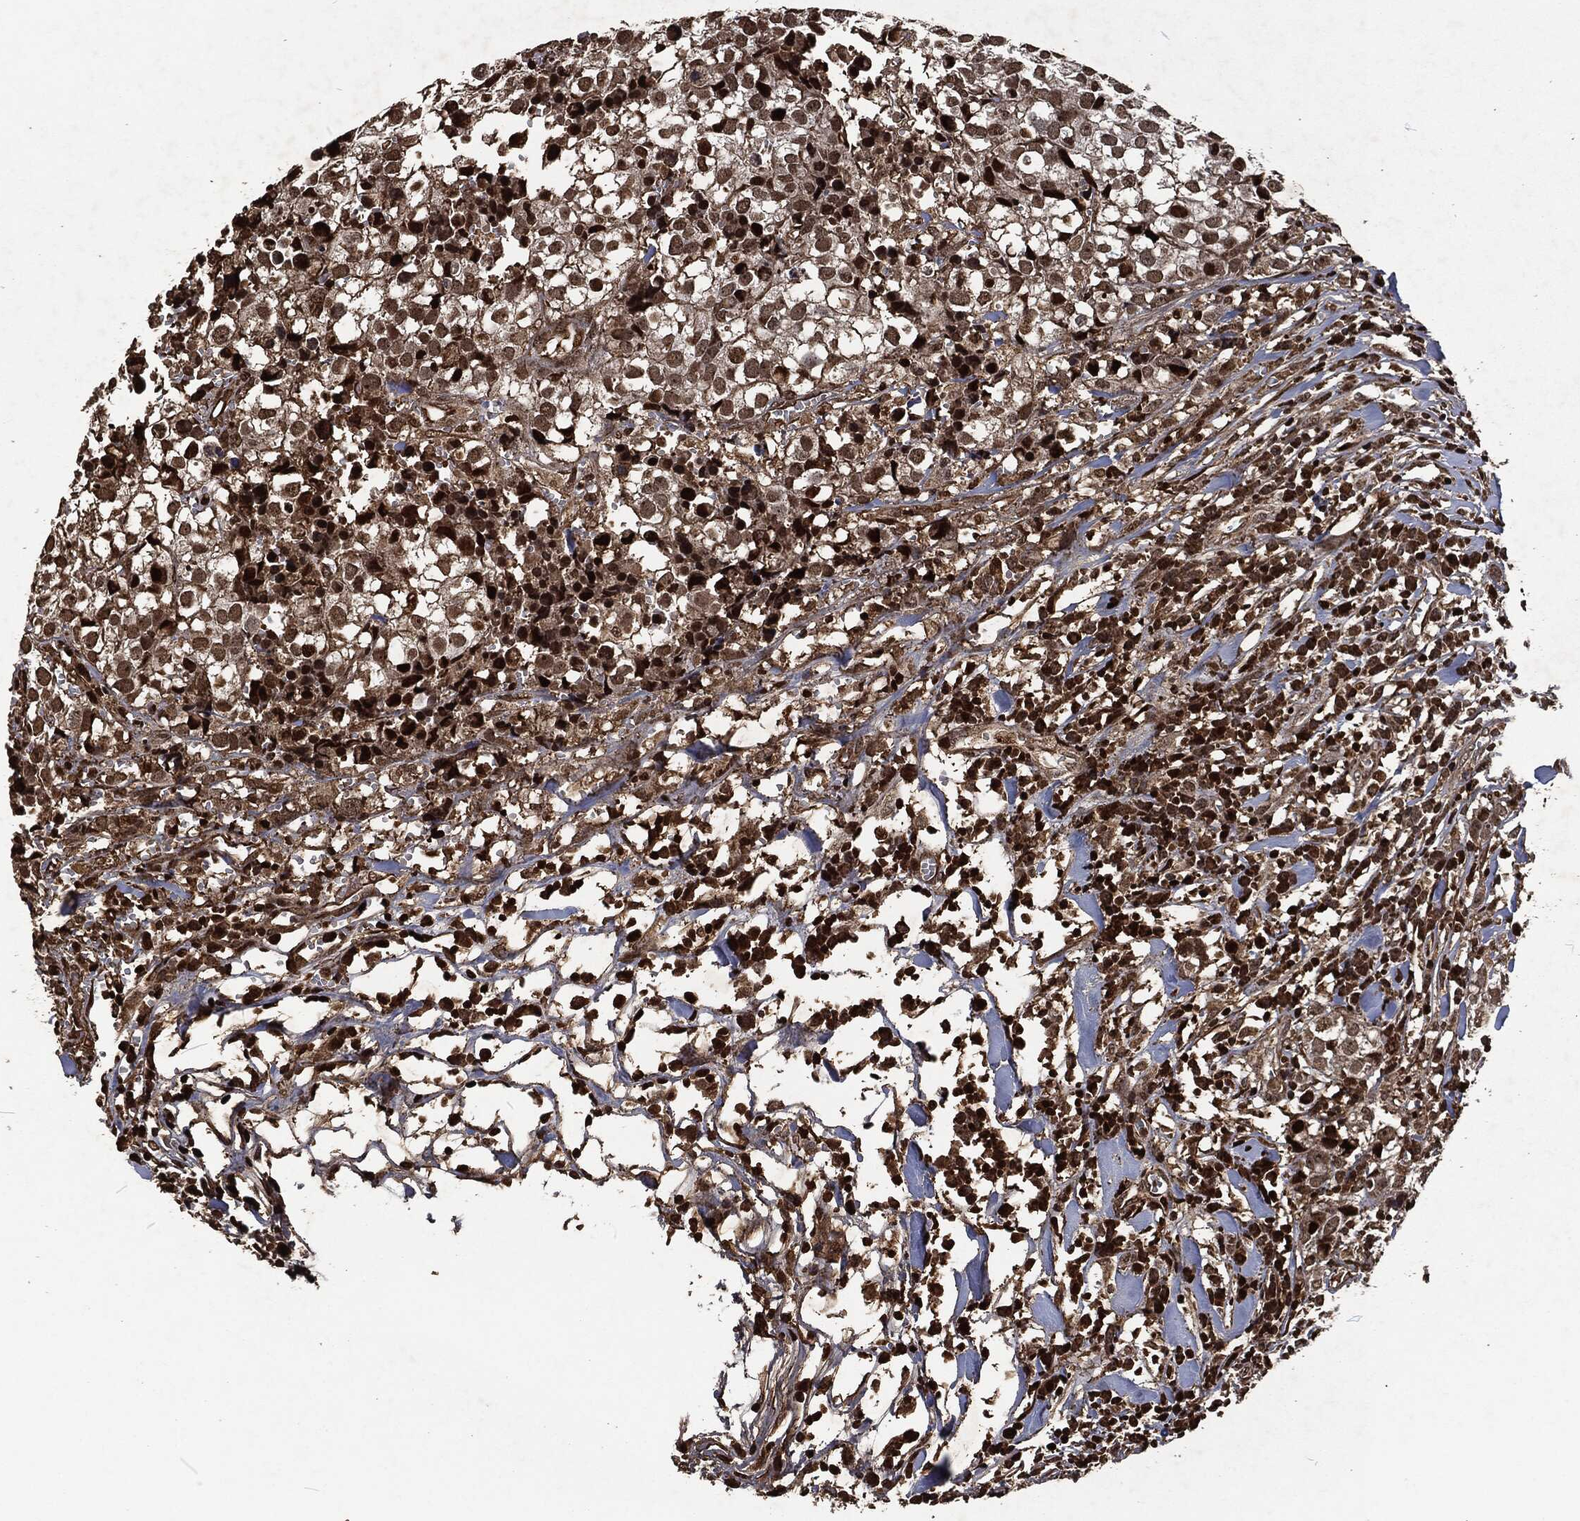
{"staining": {"intensity": "strong", "quantity": "<25%", "location": "nuclear"}, "tissue": "breast cancer", "cell_type": "Tumor cells", "image_type": "cancer", "snomed": [{"axis": "morphology", "description": "Duct carcinoma"}, {"axis": "topography", "description": "Breast"}], "caption": "This histopathology image reveals infiltrating ductal carcinoma (breast) stained with immunohistochemistry (IHC) to label a protein in brown. The nuclear of tumor cells show strong positivity for the protein. Nuclei are counter-stained blue.", "gene": "SNAI1", "patient": {"sex": "female", "age": 30}}